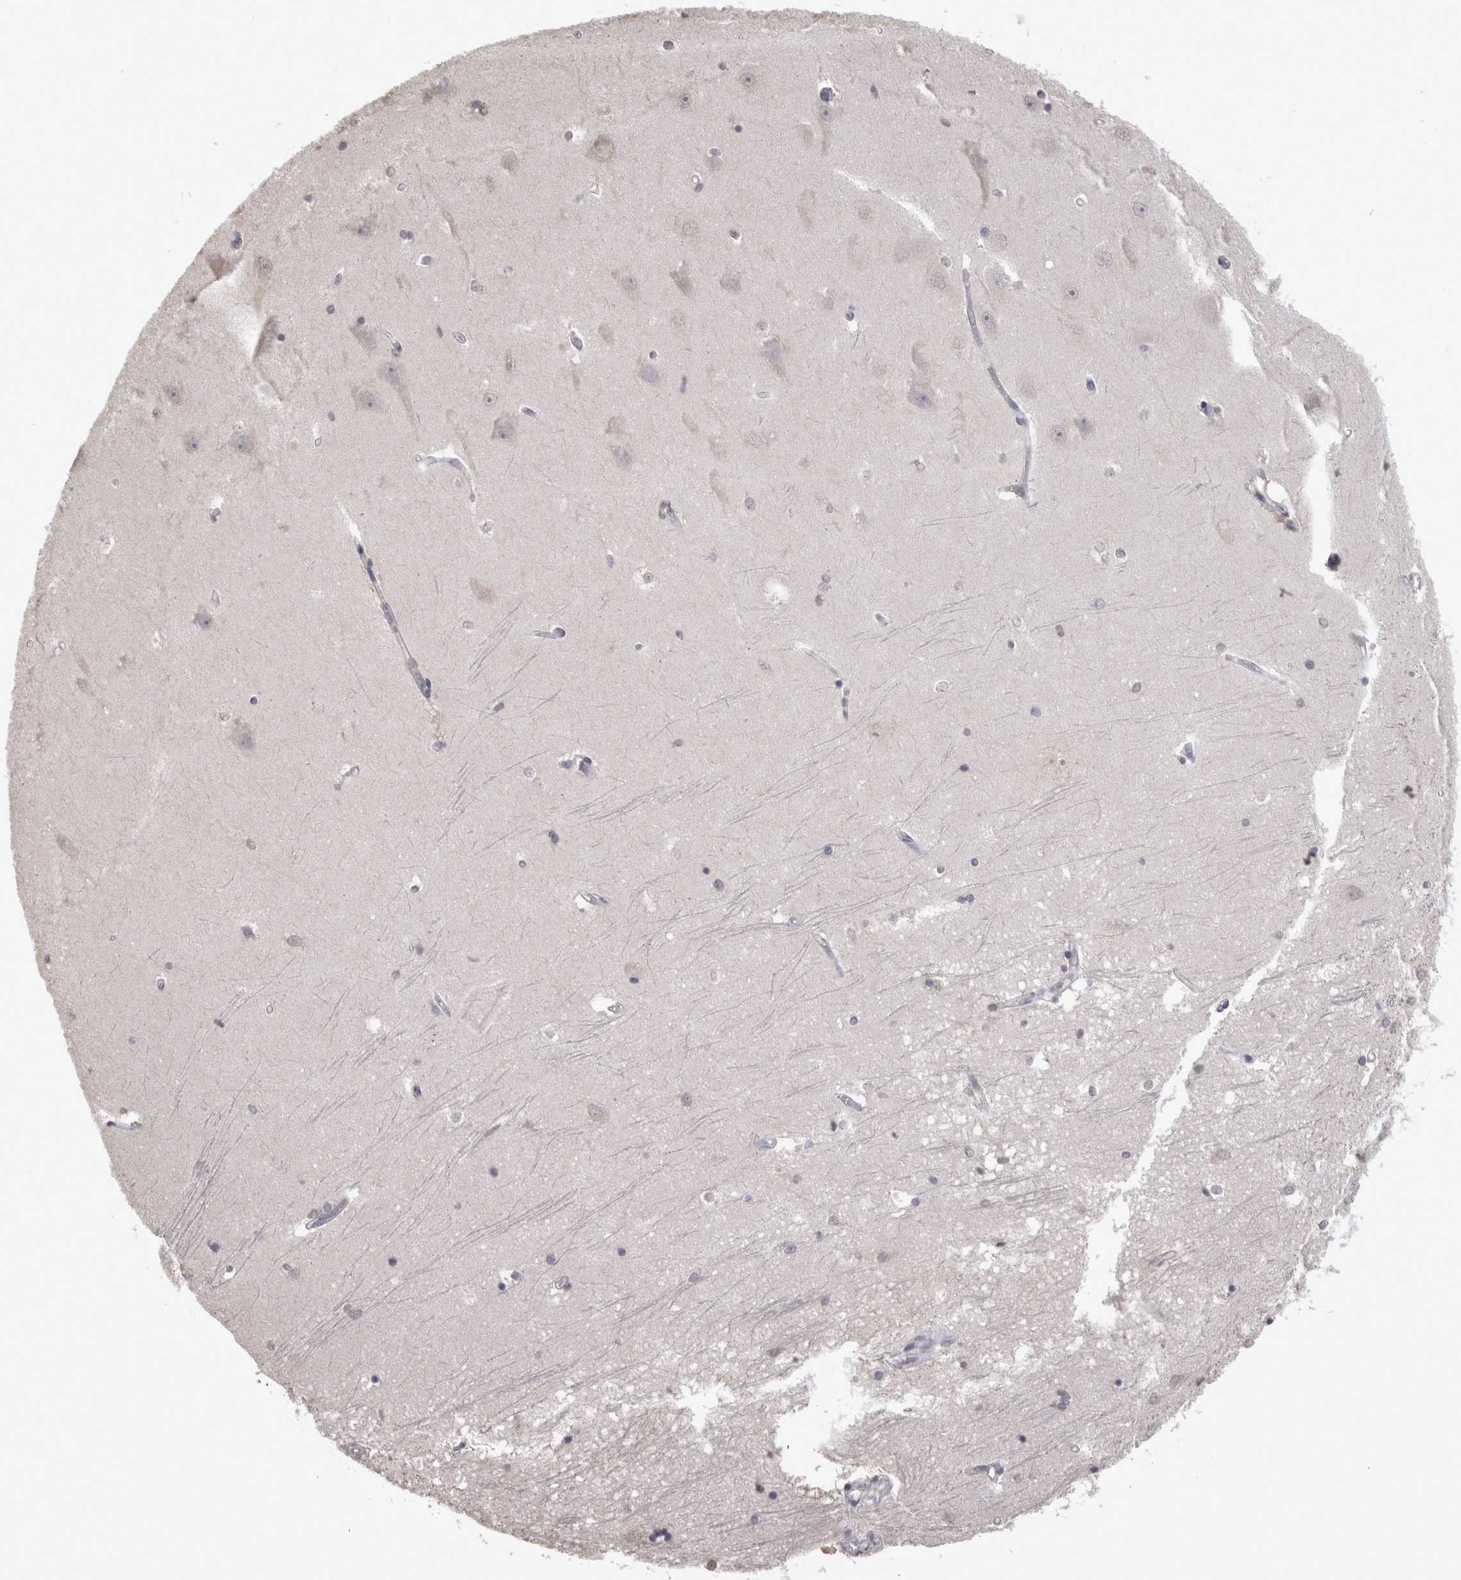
{"staining": {"intensity": "negative", "quantity": "none", "location": "none"}, "tissue": "hippocampus", "cell_type": "Glial cells", "image_type": "normal", "snomed": [{"axis": "morphology", "description": "Normal tissue, NOS"}, {"axis": "topography", "description": "Hippocampus"}], "caption": "Glial cells are negative for brown protein staining in unremarkable hippocampus.", "gene": "LAX1", "patient": {"sex": "male", "age": 45}}